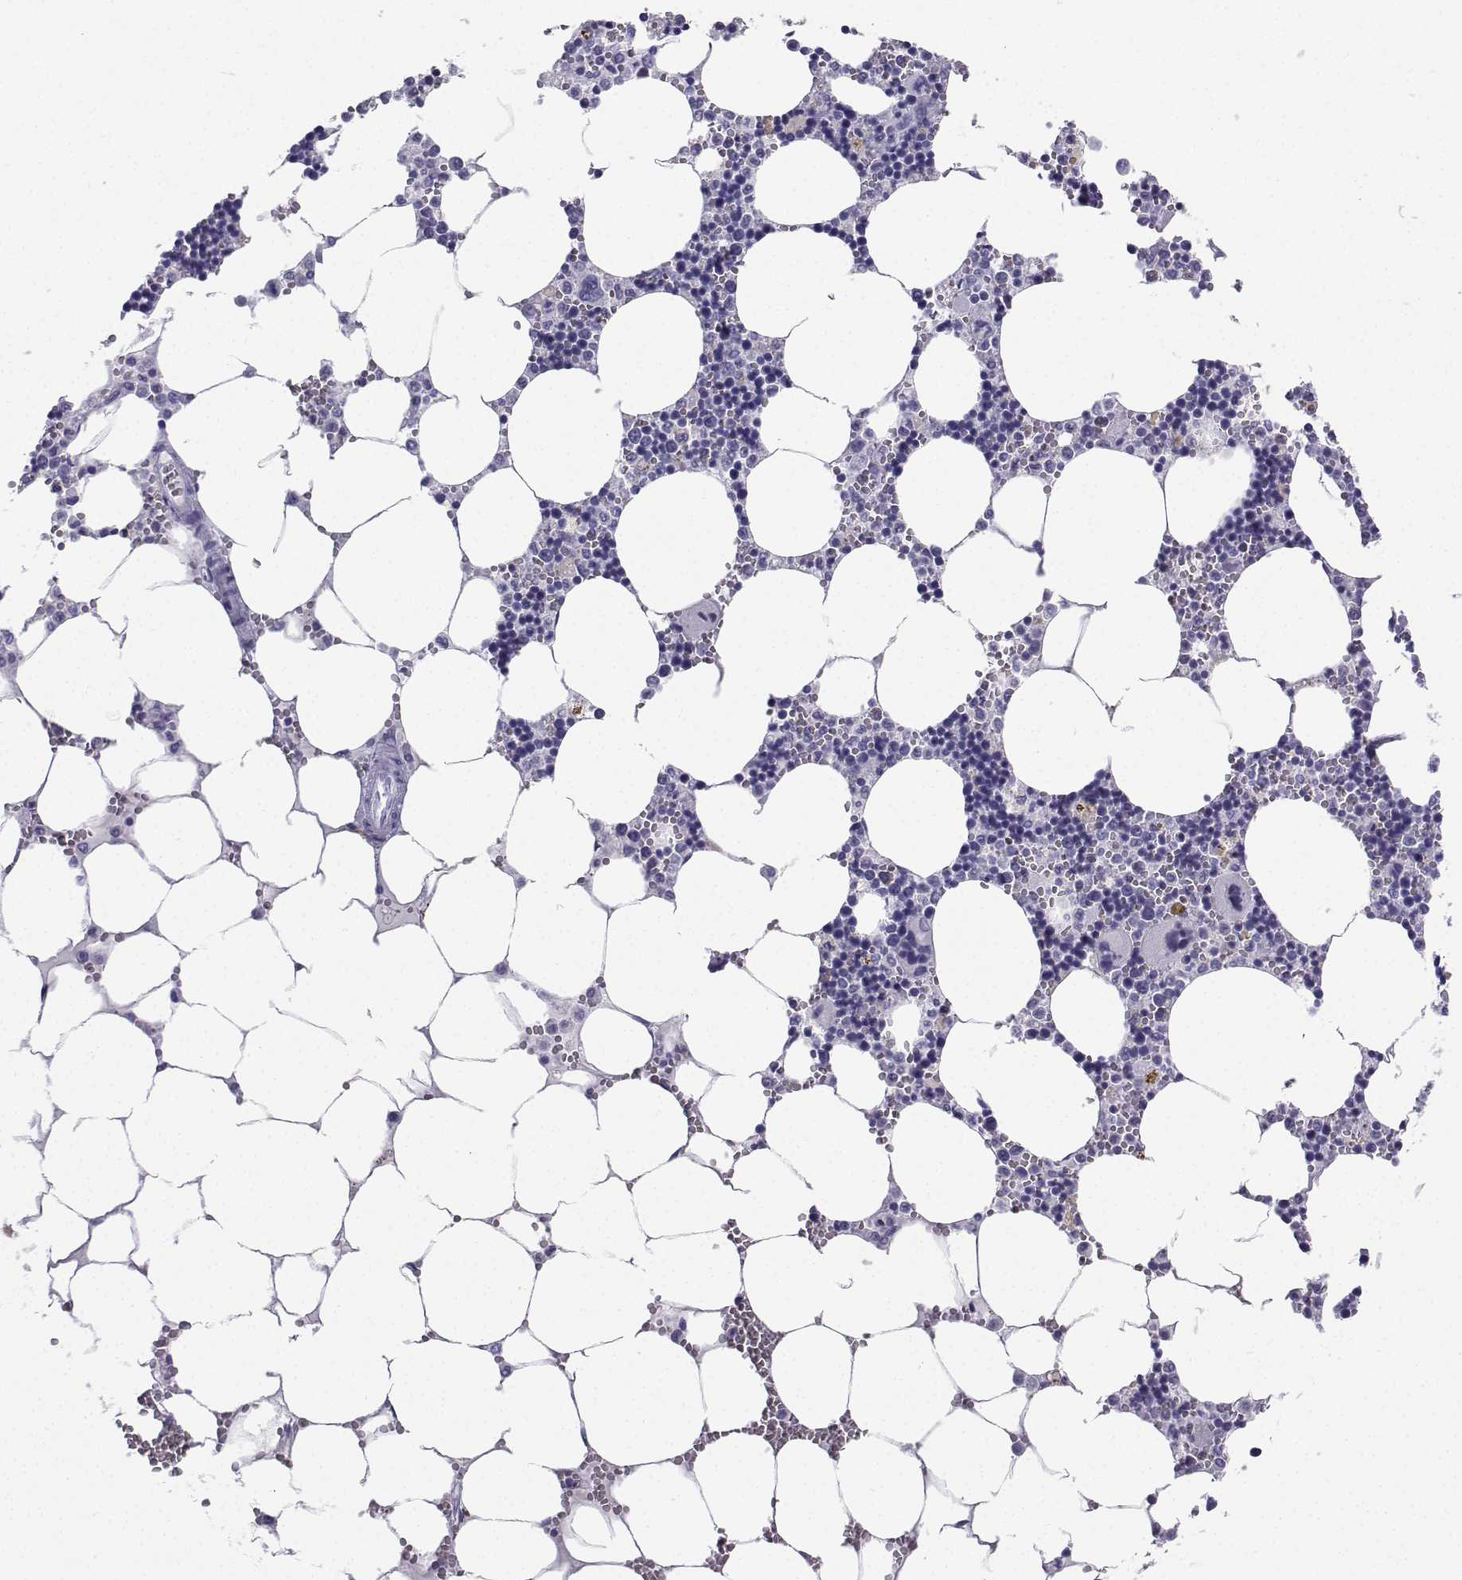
{"staining": {"intensity": "negative", "quantity": "none", "location": "none"}, "tissue": "bone marrow", "cell_type": "Hematopoietic cells", "image_type": "normal", "snomed": [{"axis": "morphology", "description": "Normal tissue, NOS"}, {"axis": "topography", "description": "Bone marrow"}], "caption": "DAB immunohistochemical staining of benign bone marrow displays no significant expression in hematopoietic cells.", "gene": "SLC18A2", "patient": {"sex": "male", "age": 54}}